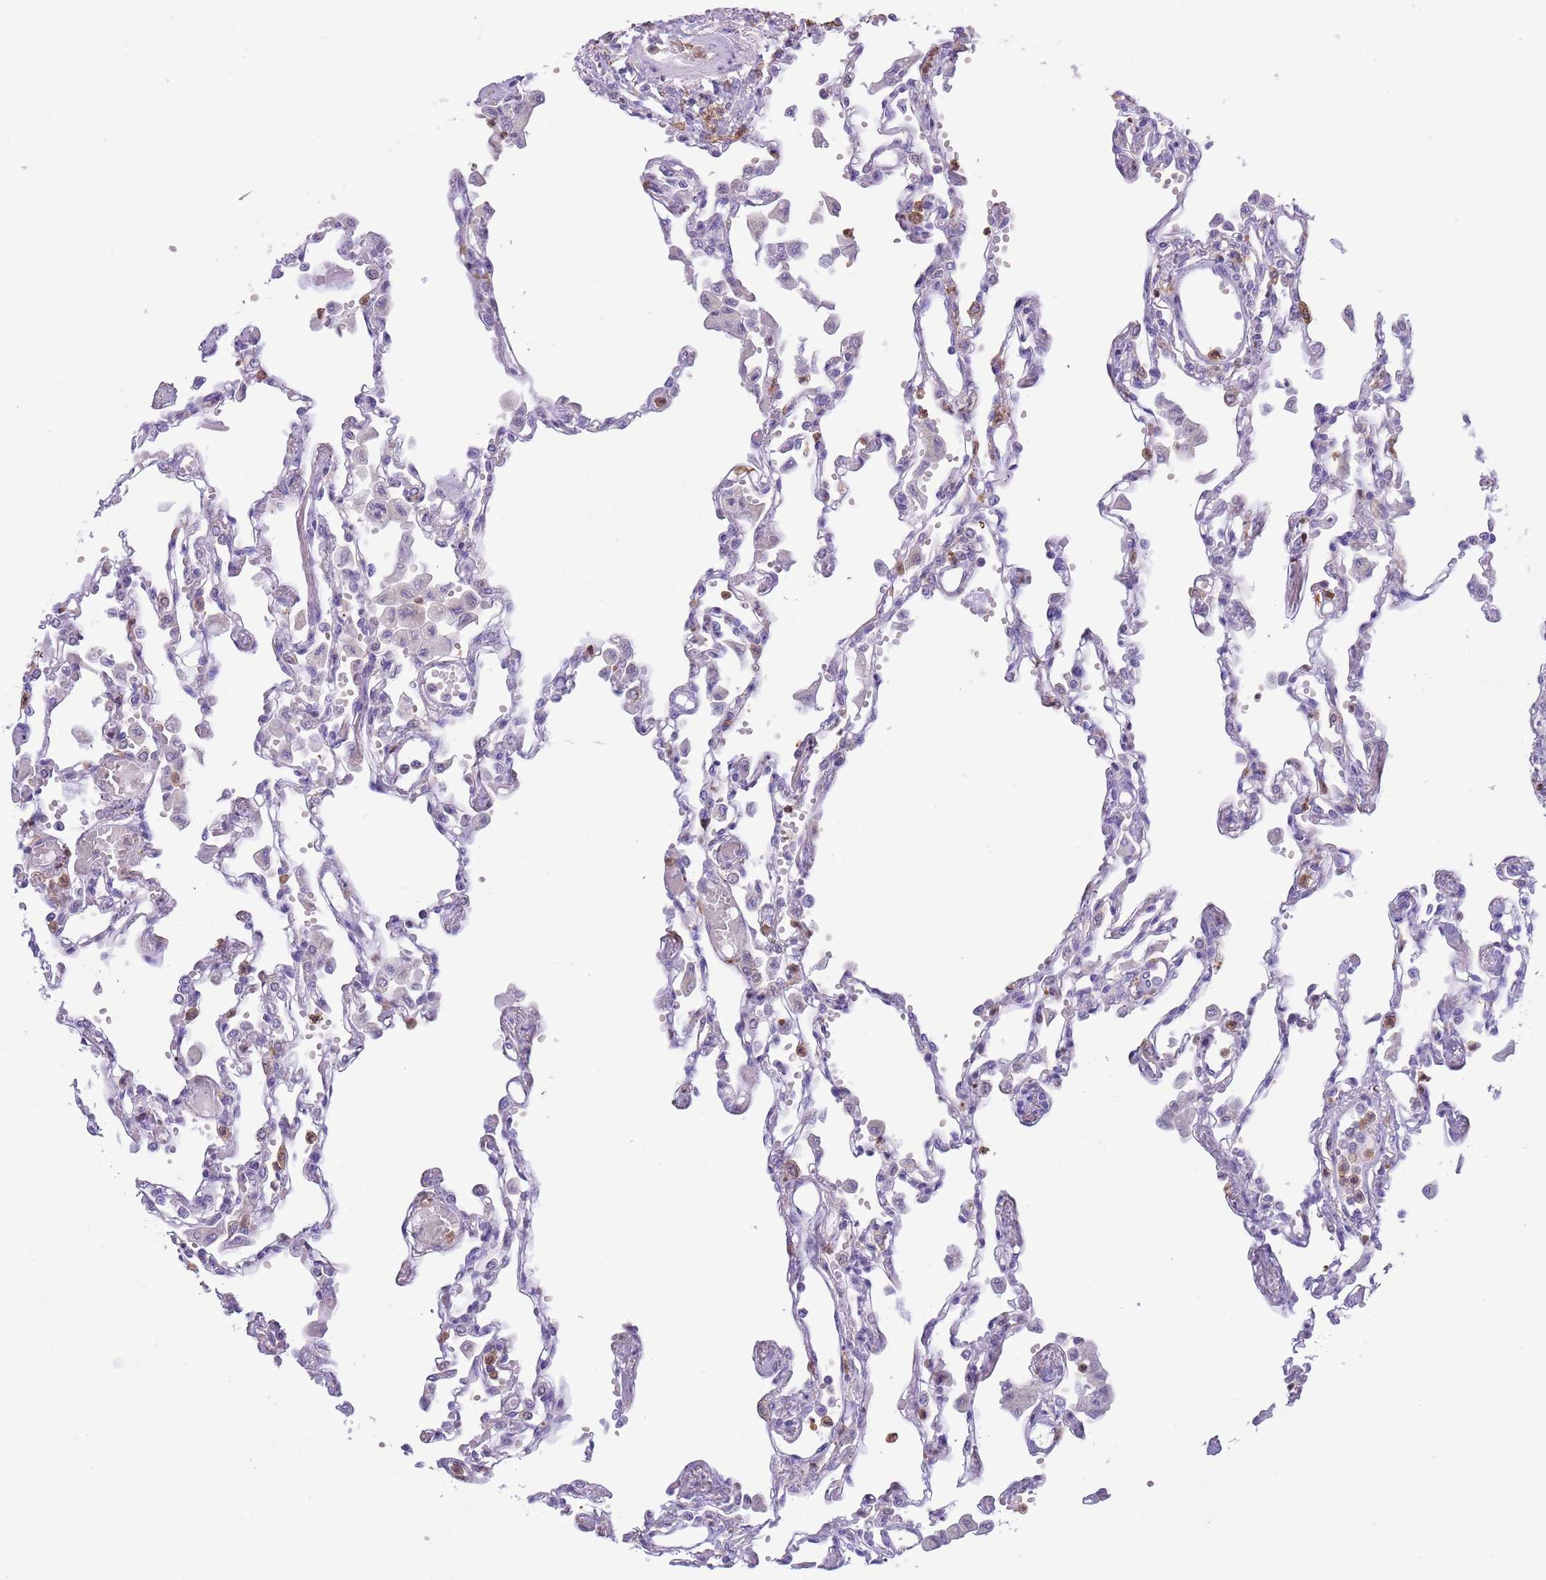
{"staining": {"intensity": "negative", "quantity": "none", "location": "none"}, "tissue": "lung", "cell_type": "Alveolar cells", "image_type": "normal", "snomed": [{"axis": "morphology", "description": "Normal tissue, NOS"}, {"axis": "topography", "description": "Bronchus"}, {"axis": "topography", "description": "Lung"}], "caption": "Immunohistochemistry photomicrograph of unremarkable lung: lung stained with DAB (3,3'-diaminobenzidine) exhibits no significant protein expression in alveolar cells. (DAB immunohistochemistry (IHC) with hematoxylin counter stain).", "gene": "ZFP2", "patient": {"sex": "female", "age": 49}}